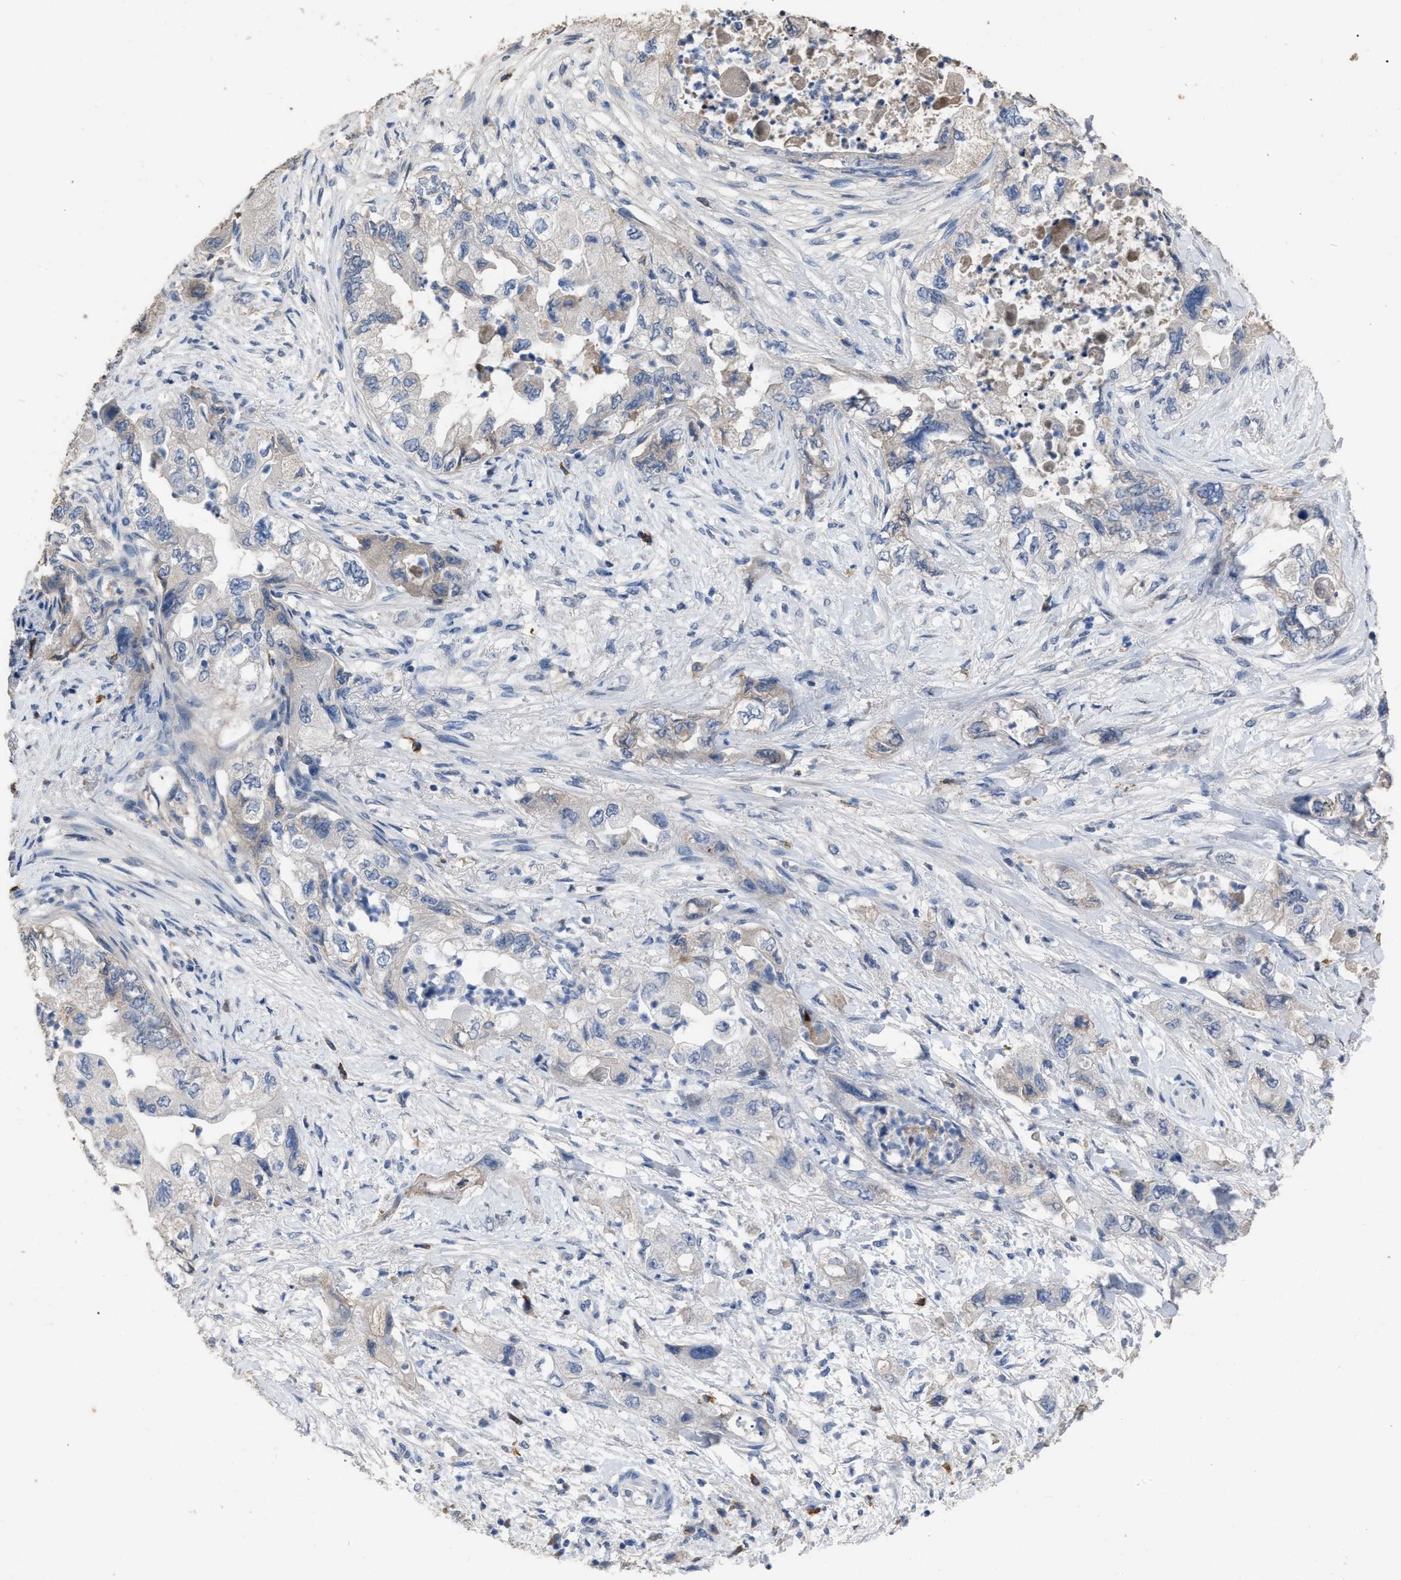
{"staining": {"intensity": "weak", "quantity": "25%-75%", "location": "cytoplasmic/membranous"}, "tissue": "pancreatic cancer", "cell_type": "Tumor cells", "image_type": "cancer", "snomed": [{"axis": "morphology", "description": "Adenocarcinoma, NOS"}, {"axis": "topography", "description": "Pancreas"}], "caption": "Immunohistochemical staining of human adenocarcinoma (pancreatic) shows low levels of weak cytoplasmic/membranous protein positivity in approximately 25%-75% of tumor cells. (DAB (3,3'-diaminobenzidine) IHC with brightfield microscopy, high magnification).", "gene": "HABP2", "patient": {"sex": "female", "age": 73}}